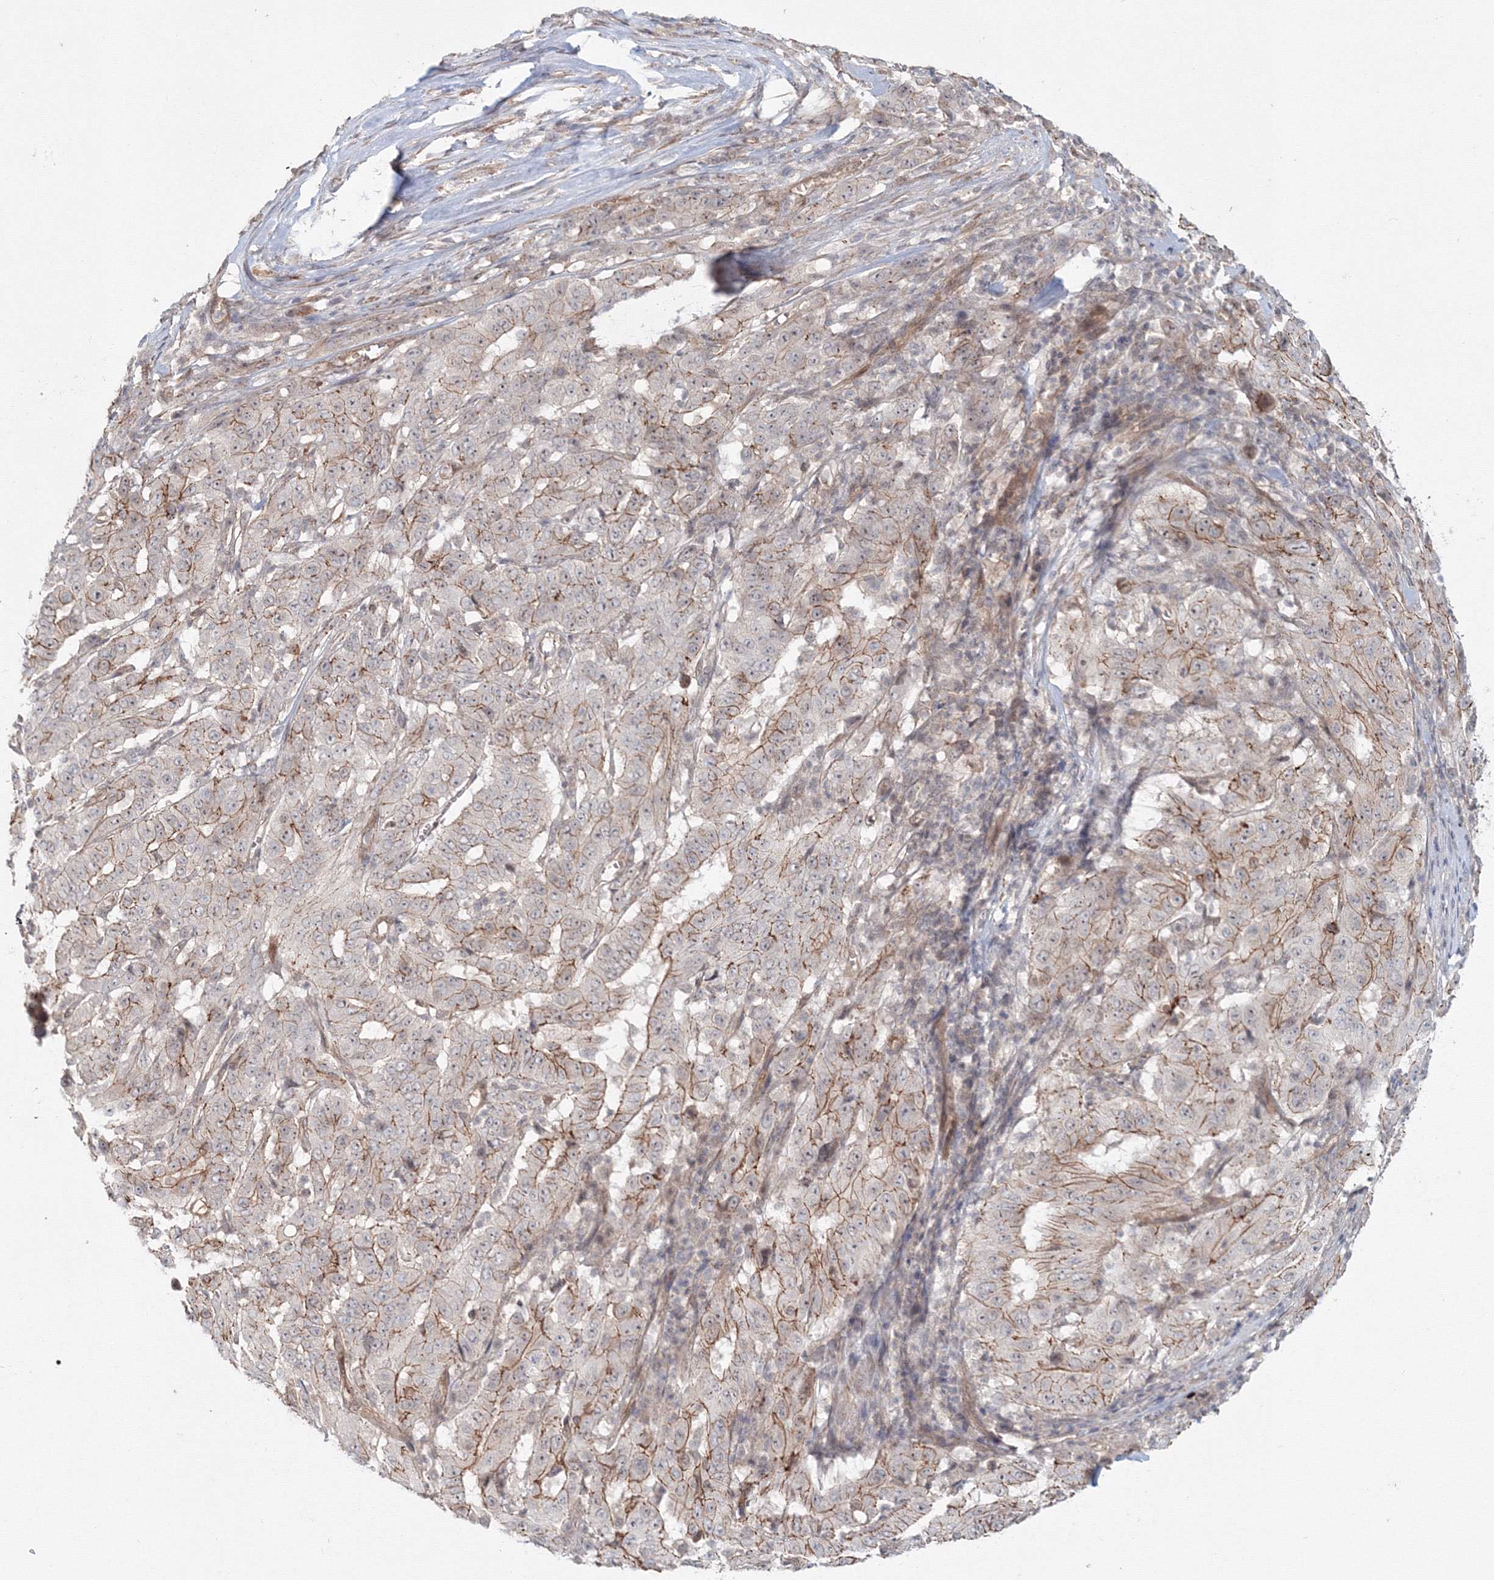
{"staining": {"intensity": "moderate", "quantity": "25%-75%", "location": "cytoplasmic/membranous"}, "tissue": "pancreatic cancer", "cell_type": "Tumor cells", "image_type": "cancer", "snomed": [{"axis": "morphology", "description": "Adenocarcinoma, NOS"}, {"axis": "topography", "description": "Pancreas"}], "caption": "A medium amount of moderate cytoplasmic/membranous staining is appreciated in about 25%-75% of tumor cells in pancreatic cancer tissue.", "gene": "SH3PXD2A", "patient": {"sex": "male", "age": 63}}